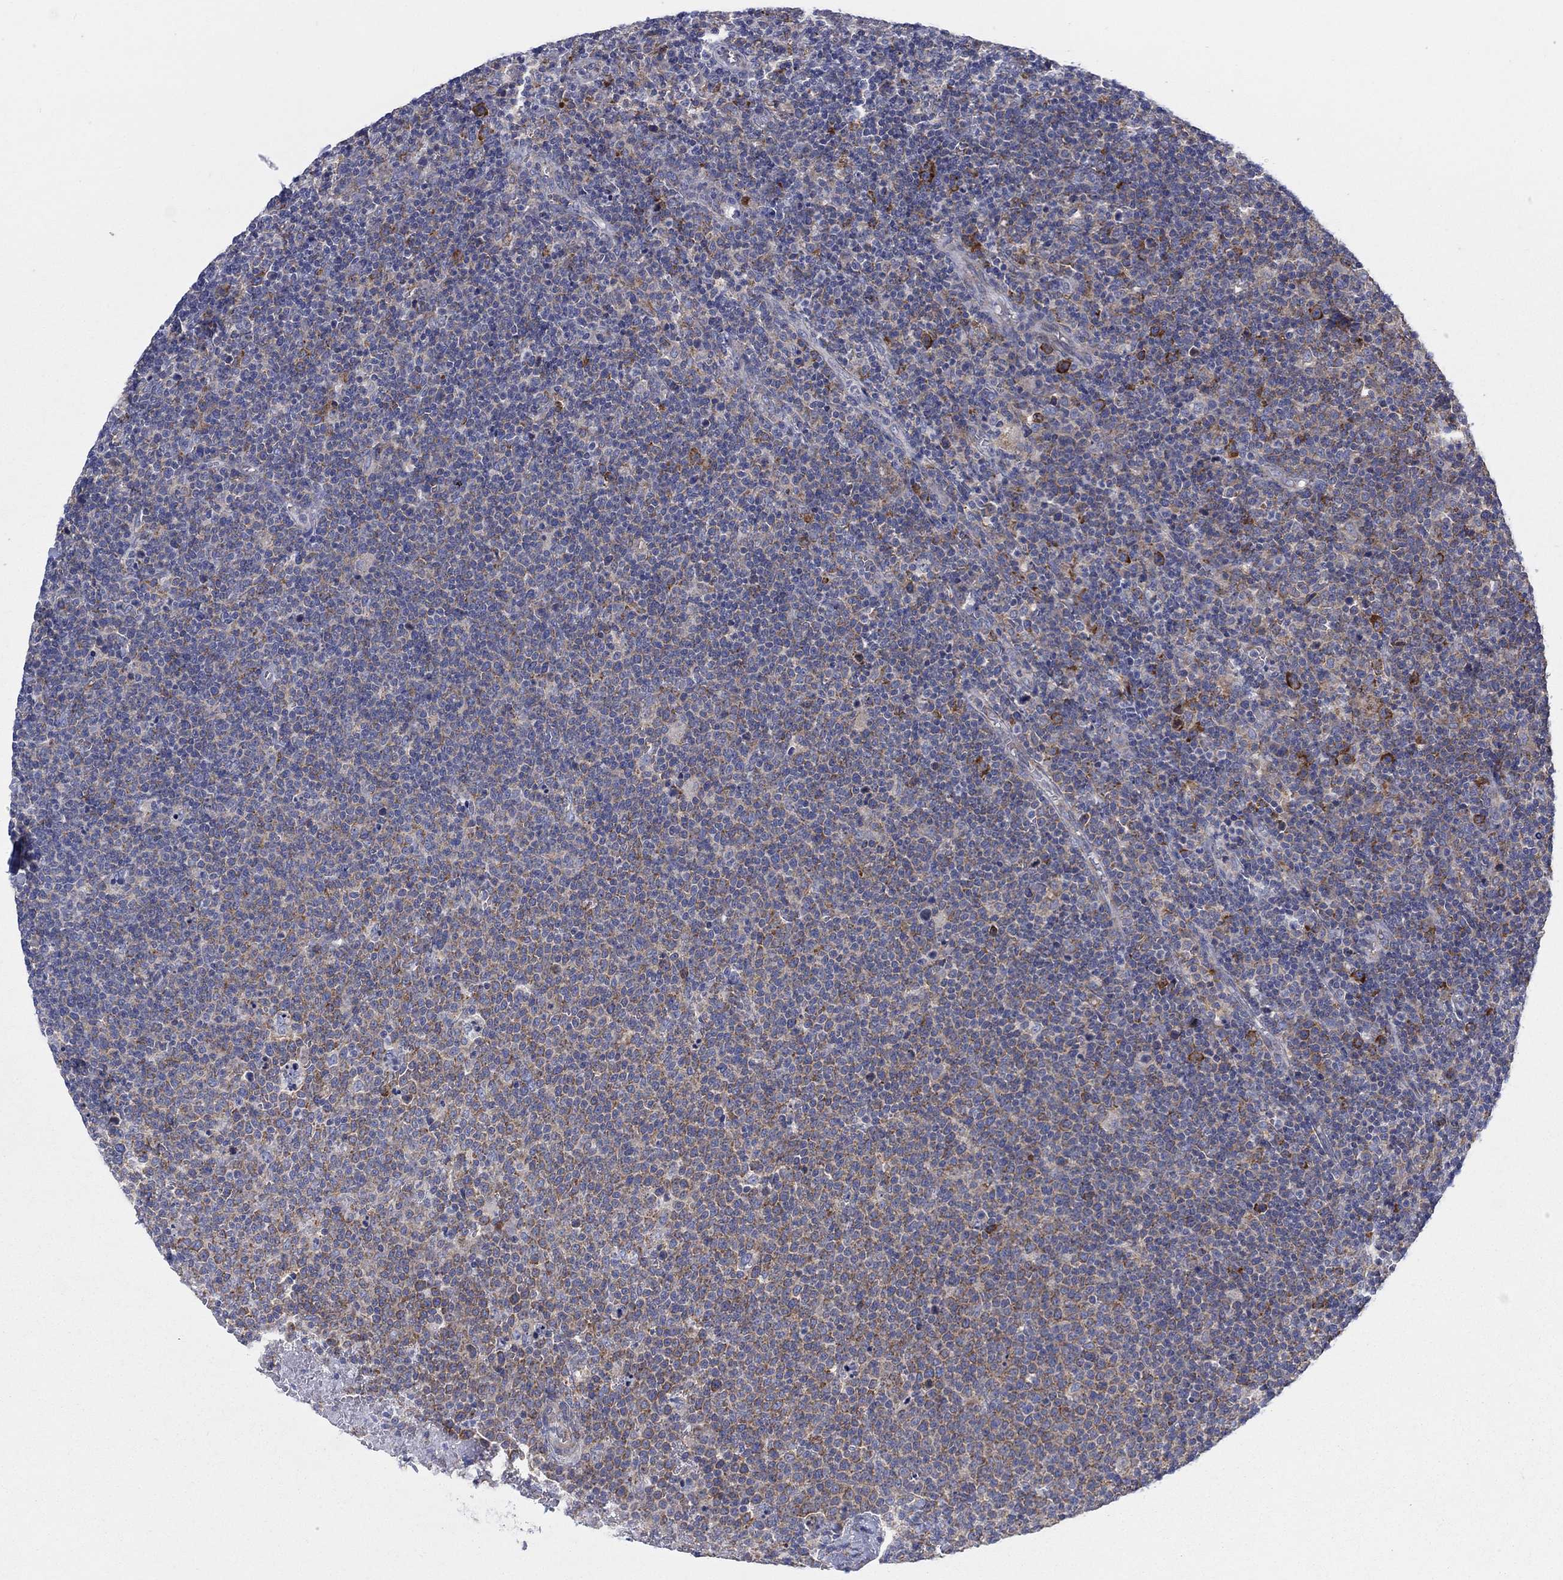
{"staining": {"intensity": "moderate", "quantity": ">75%", "location": "cytoplasmic/membranous"}, "tissue": "lymphoma", "cell_type": "Tumor cells", "image_type": "cancer", "snomed": [{"axis": "morphology", "description": "Malignant lymphoma, non-Hodgkin's type, High grade"}, {"axis": "topography", "description": "Lymph node"}], "caption": "Tumor cells show moderate cytoplasmic/membranous staining in approximately >75% of cells in malignant lymphoma, non-Hodgkin's type (high-grade). (brown staining indicates protein expression, while blue staining denotes nuclei).", "gene": "TMEM59", "patient": {"sex": "male", "age": 61}}